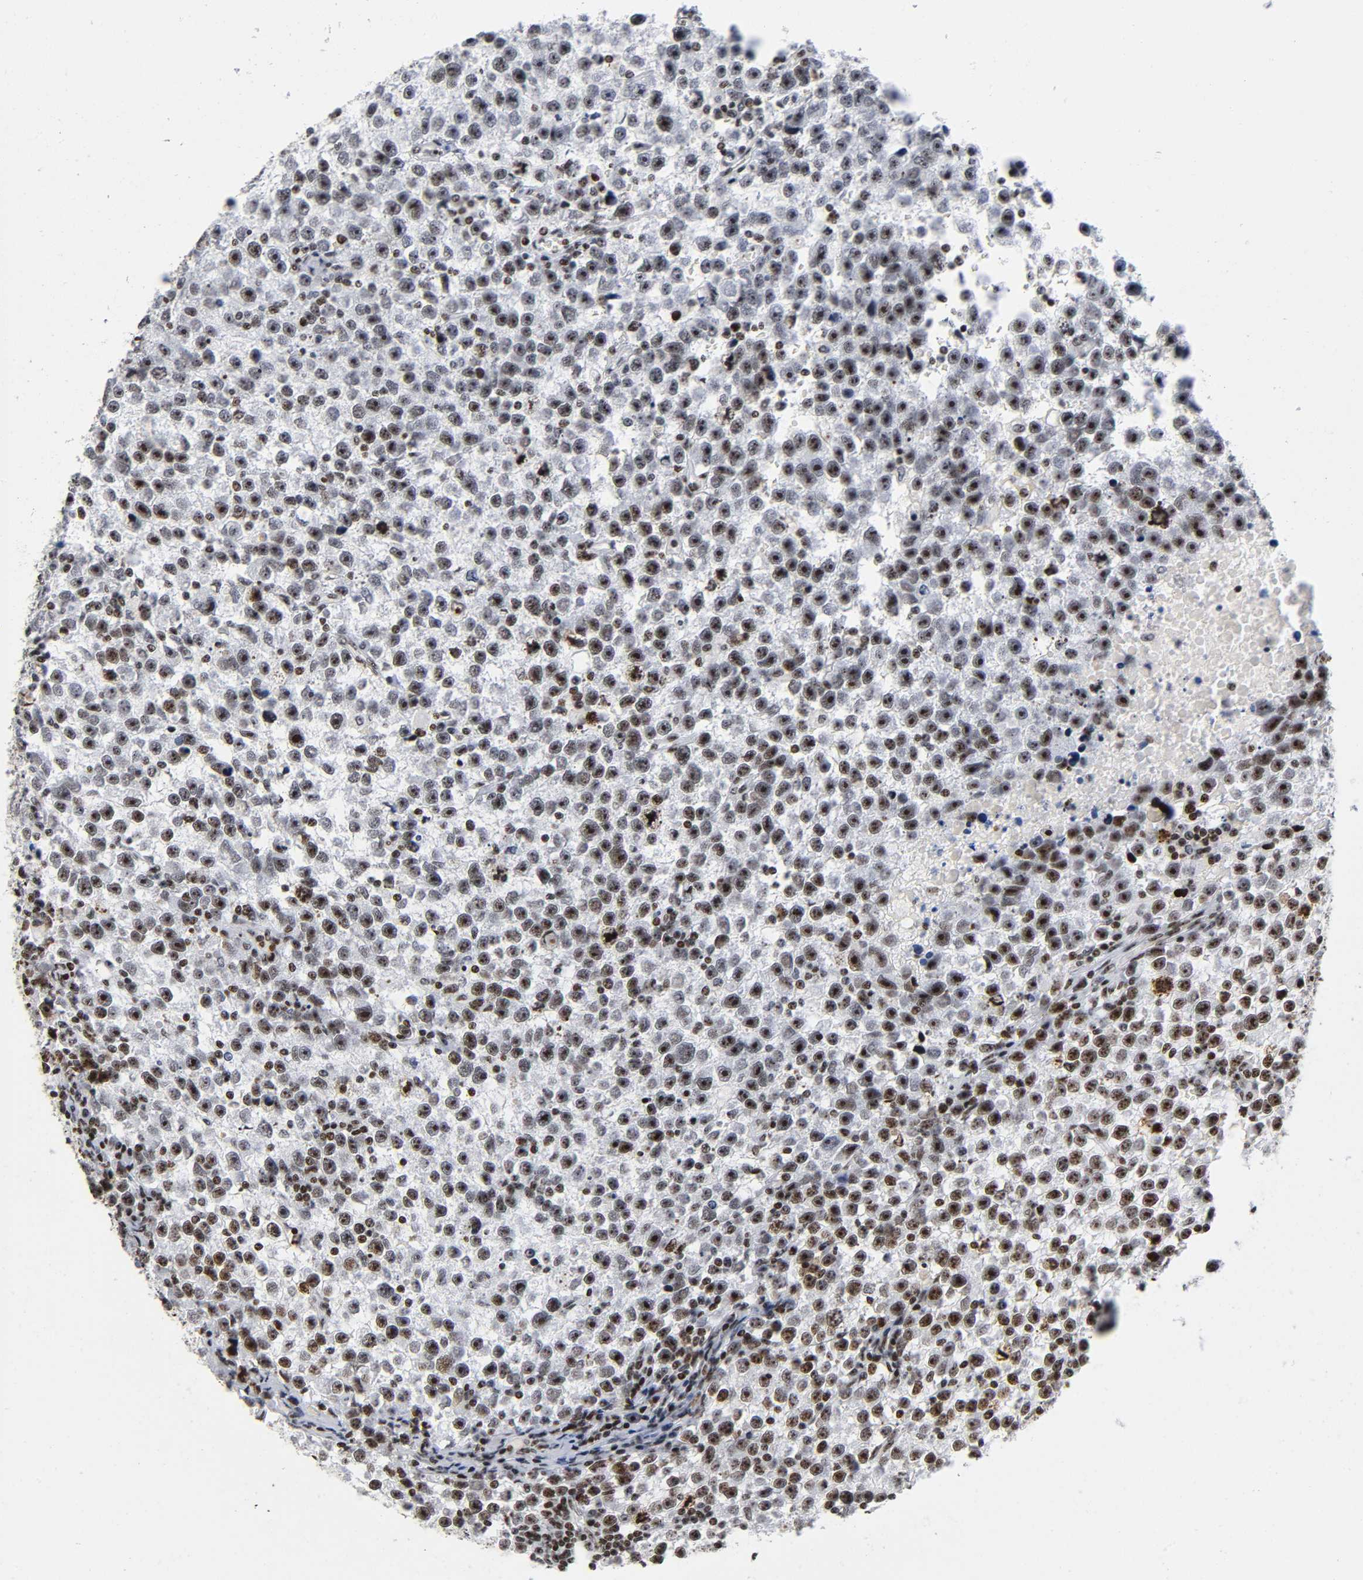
{"staining": {"intensity": "strong", "quantity": ">75%", "location": "nuclear"}, "tissue": "testis cancer", "cell_type": "Tumor cells", "image_type": "cancer", "snomed": [{"axis": "morphology", "description": "Seminoma, NOS"}, {"axis": "topography", "description": "Testis"}], "caption": "There is high levels of strong nuclear expression in tumor cells of testis cancer, as demonstrated by immunohistochemical staining (brown color).", "gene": "UBTF", "patient": {"sex": "male", "age": 33}}